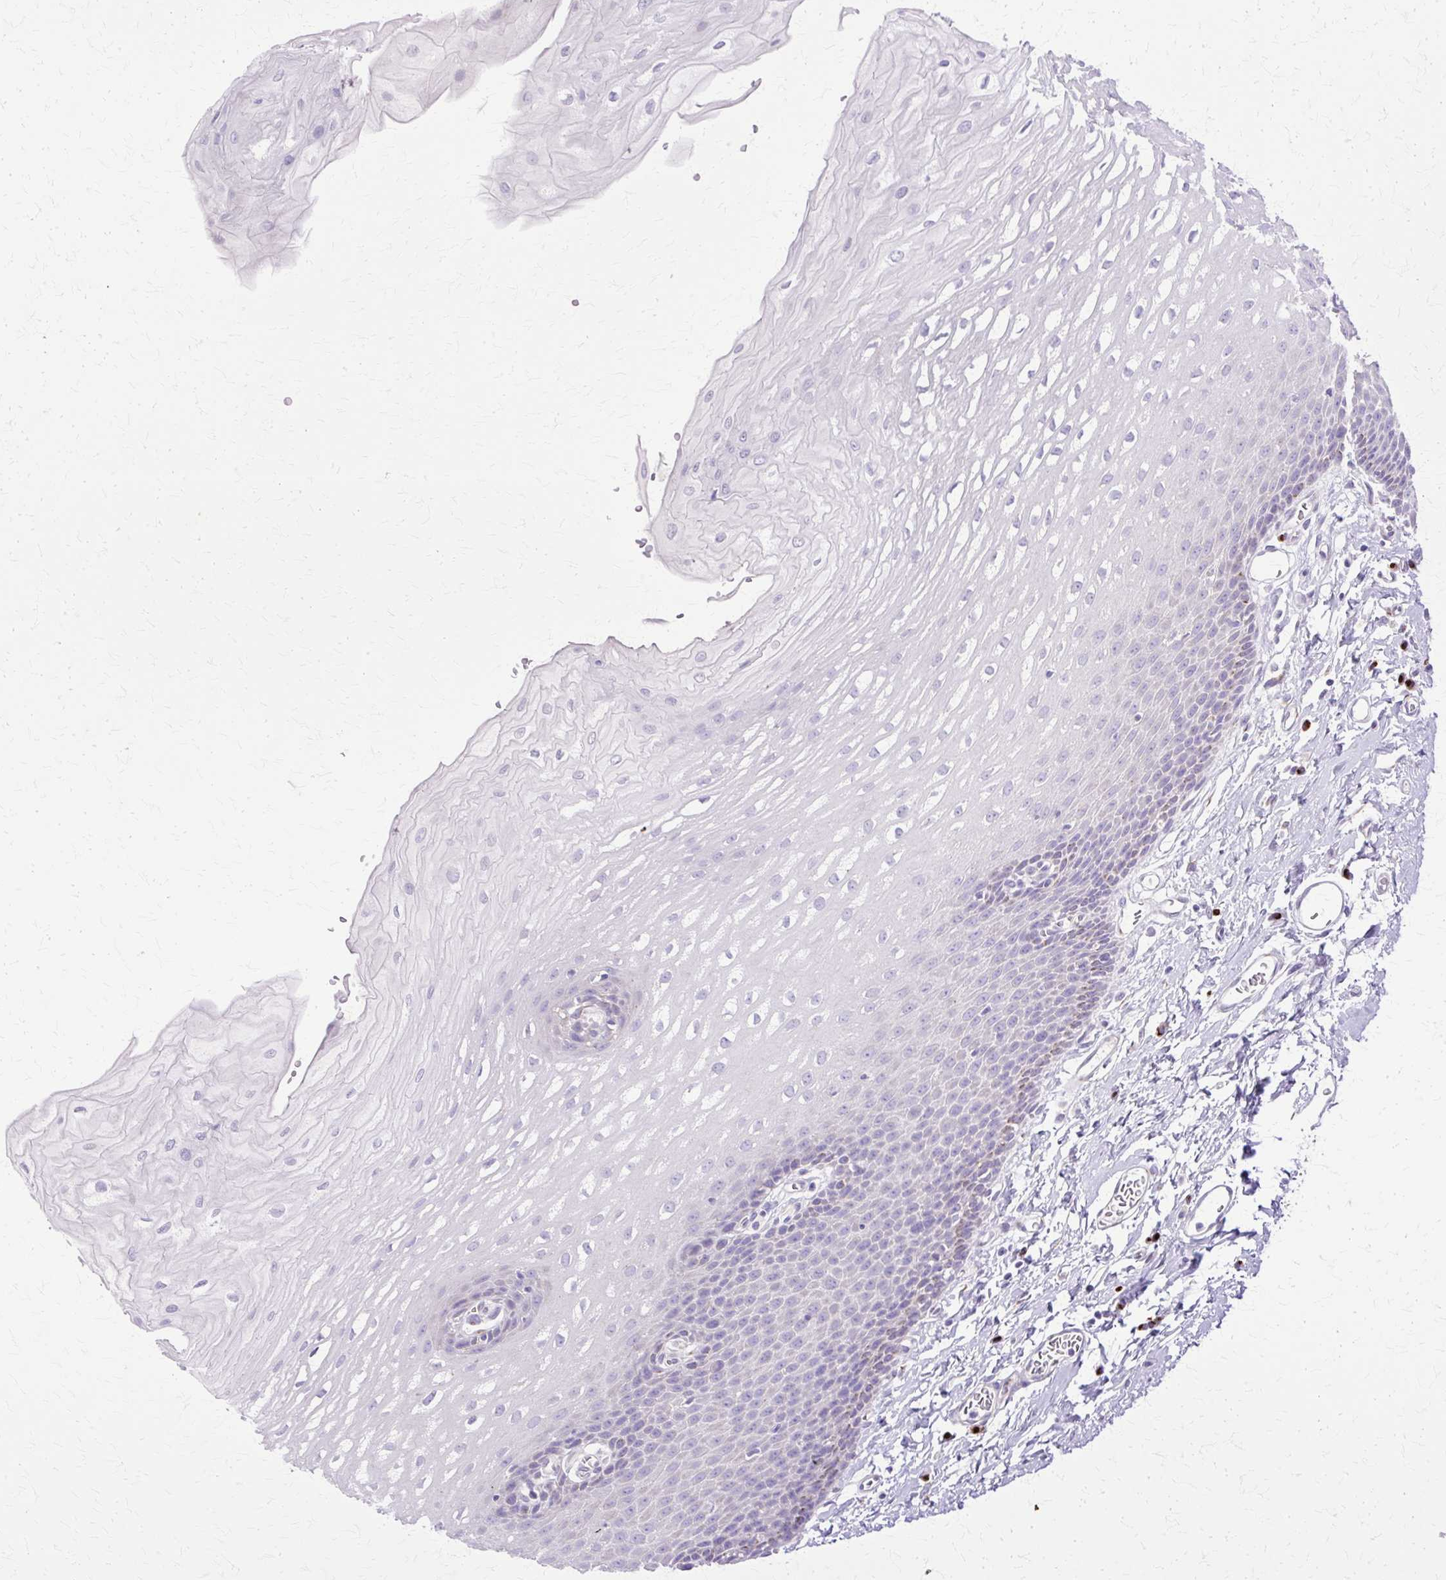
{"staining": {"intensity": "weak", "quantity": "<25%", "location": "cytoplasmic/membranous"}, "tissue": "esophagus", "cell_type": "Squamous epithelial cells", "image_type": "normal", "snomed": [{"axis": "morphology", "description": "Normal tissue, NOS"}, {"axis": "topography", "description": "Esophagus"}], "caption": "Immunohistochemistry (IHC) photomicrograph of unremarkable esophagus: esophagus stained with DAB displays no significant protein staining in squamous epithelial cells. (Stains: DAB immunohistochemistry (IHC) with hematoxylin counter stain, Microscopy: brightfield microscopy at high magnification).", "gene": "TBC1D3B", "patient": {"sex": "male", "age": 70}}